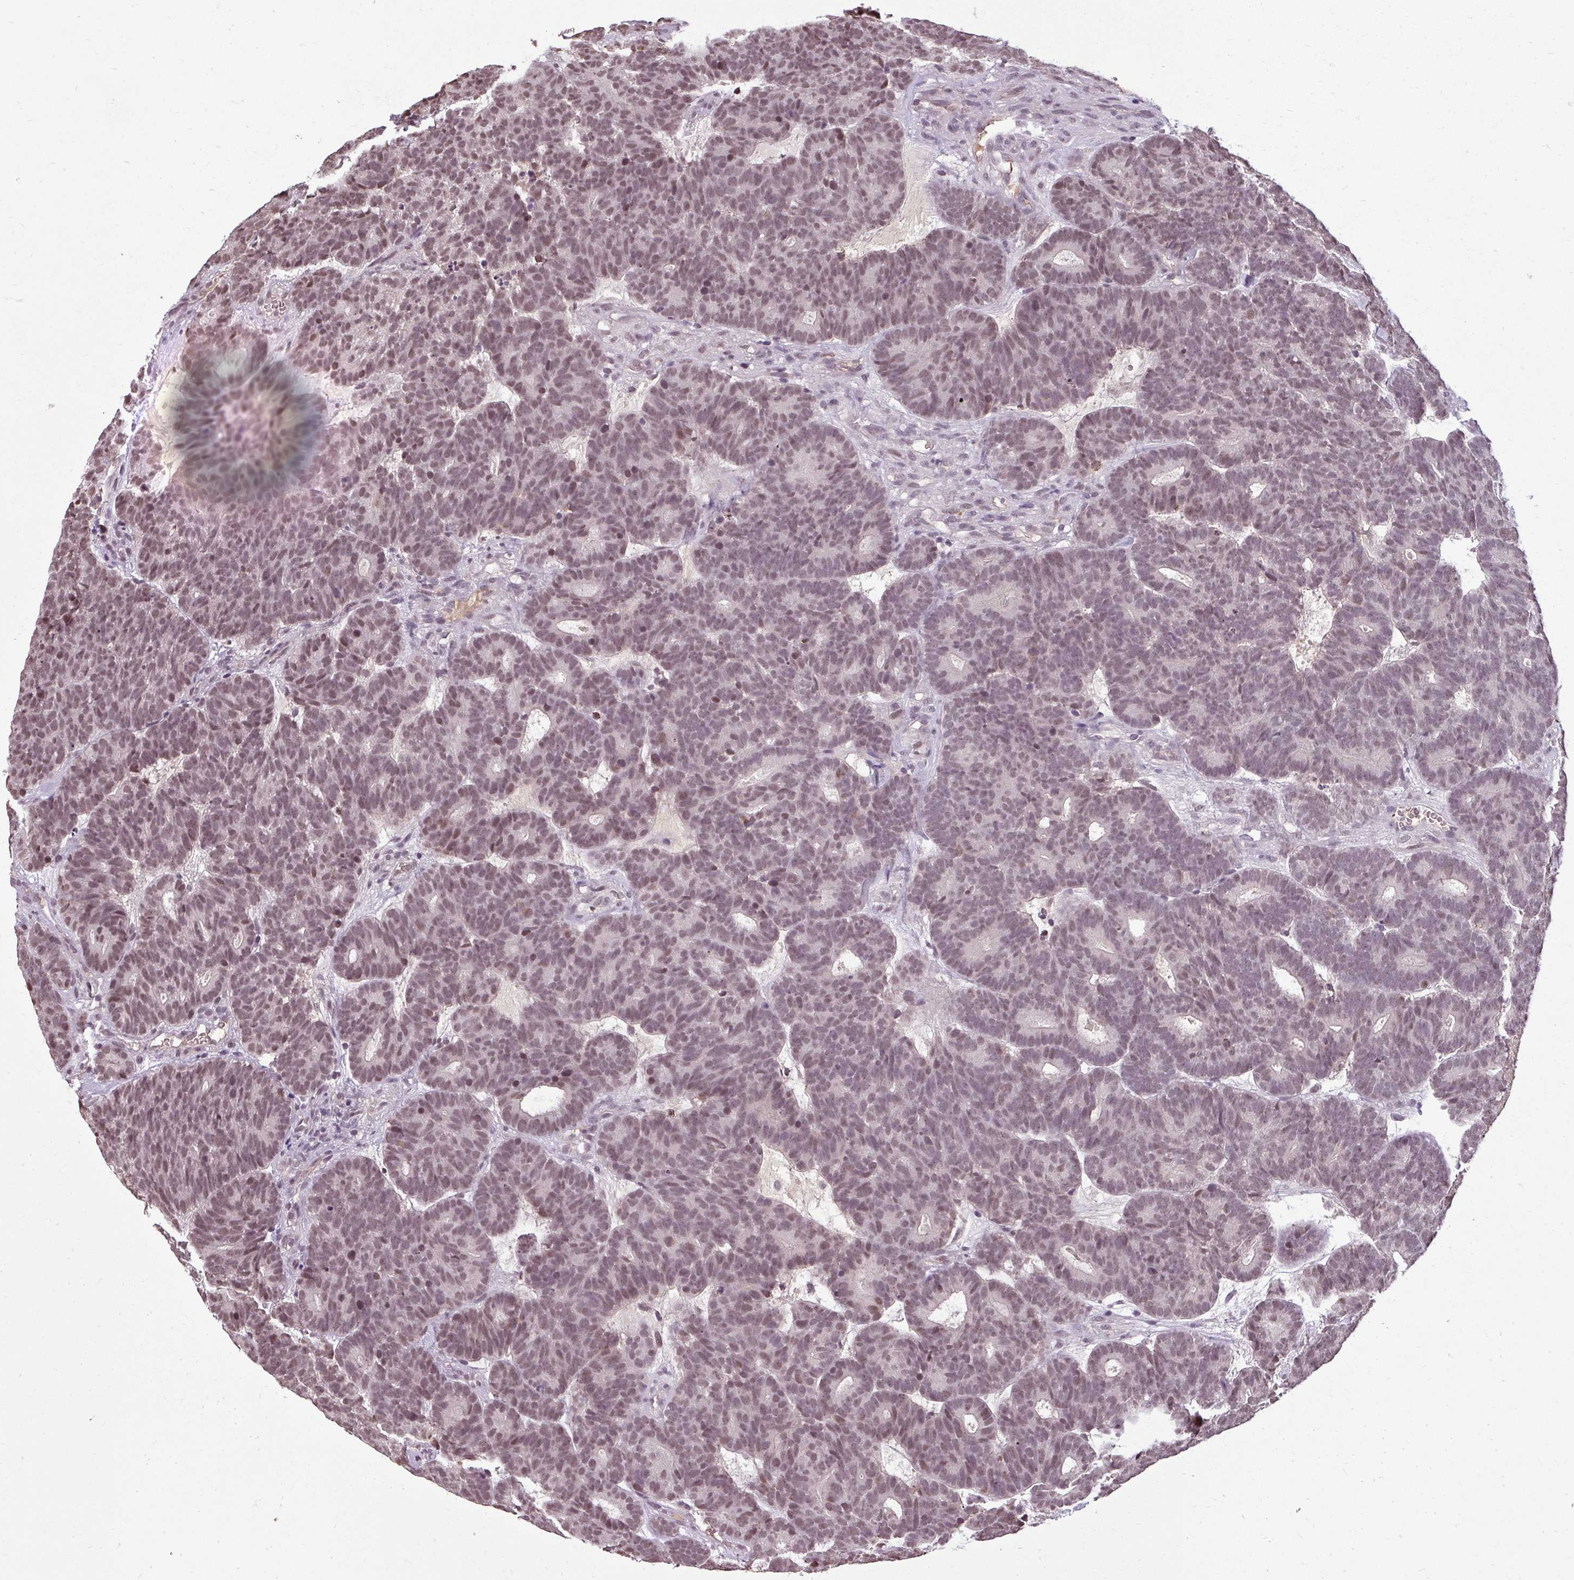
{"staining": {"intensity": "moderate", "quantity": ">75%", "location": "nuclear"}, "tissue": "head and neck cancer", "cell_type": "Tumor cells", "image_type": "cancer", "snomed": [{"axis": "morphology", "description": "Adenocarcinoma, NOS"}, {"axis": "topography", "description": "Head-Neck"}], "caption": "A high-resolution photomicrograph shows immunohistochemistry (IHC) staining of adenocarcinoma (head and neck), which exhibits moderate nuclear positivity in about >75% of tumor cells.", "gene": "BCAS3", "patient": {"sex": "female", "age": 81}}